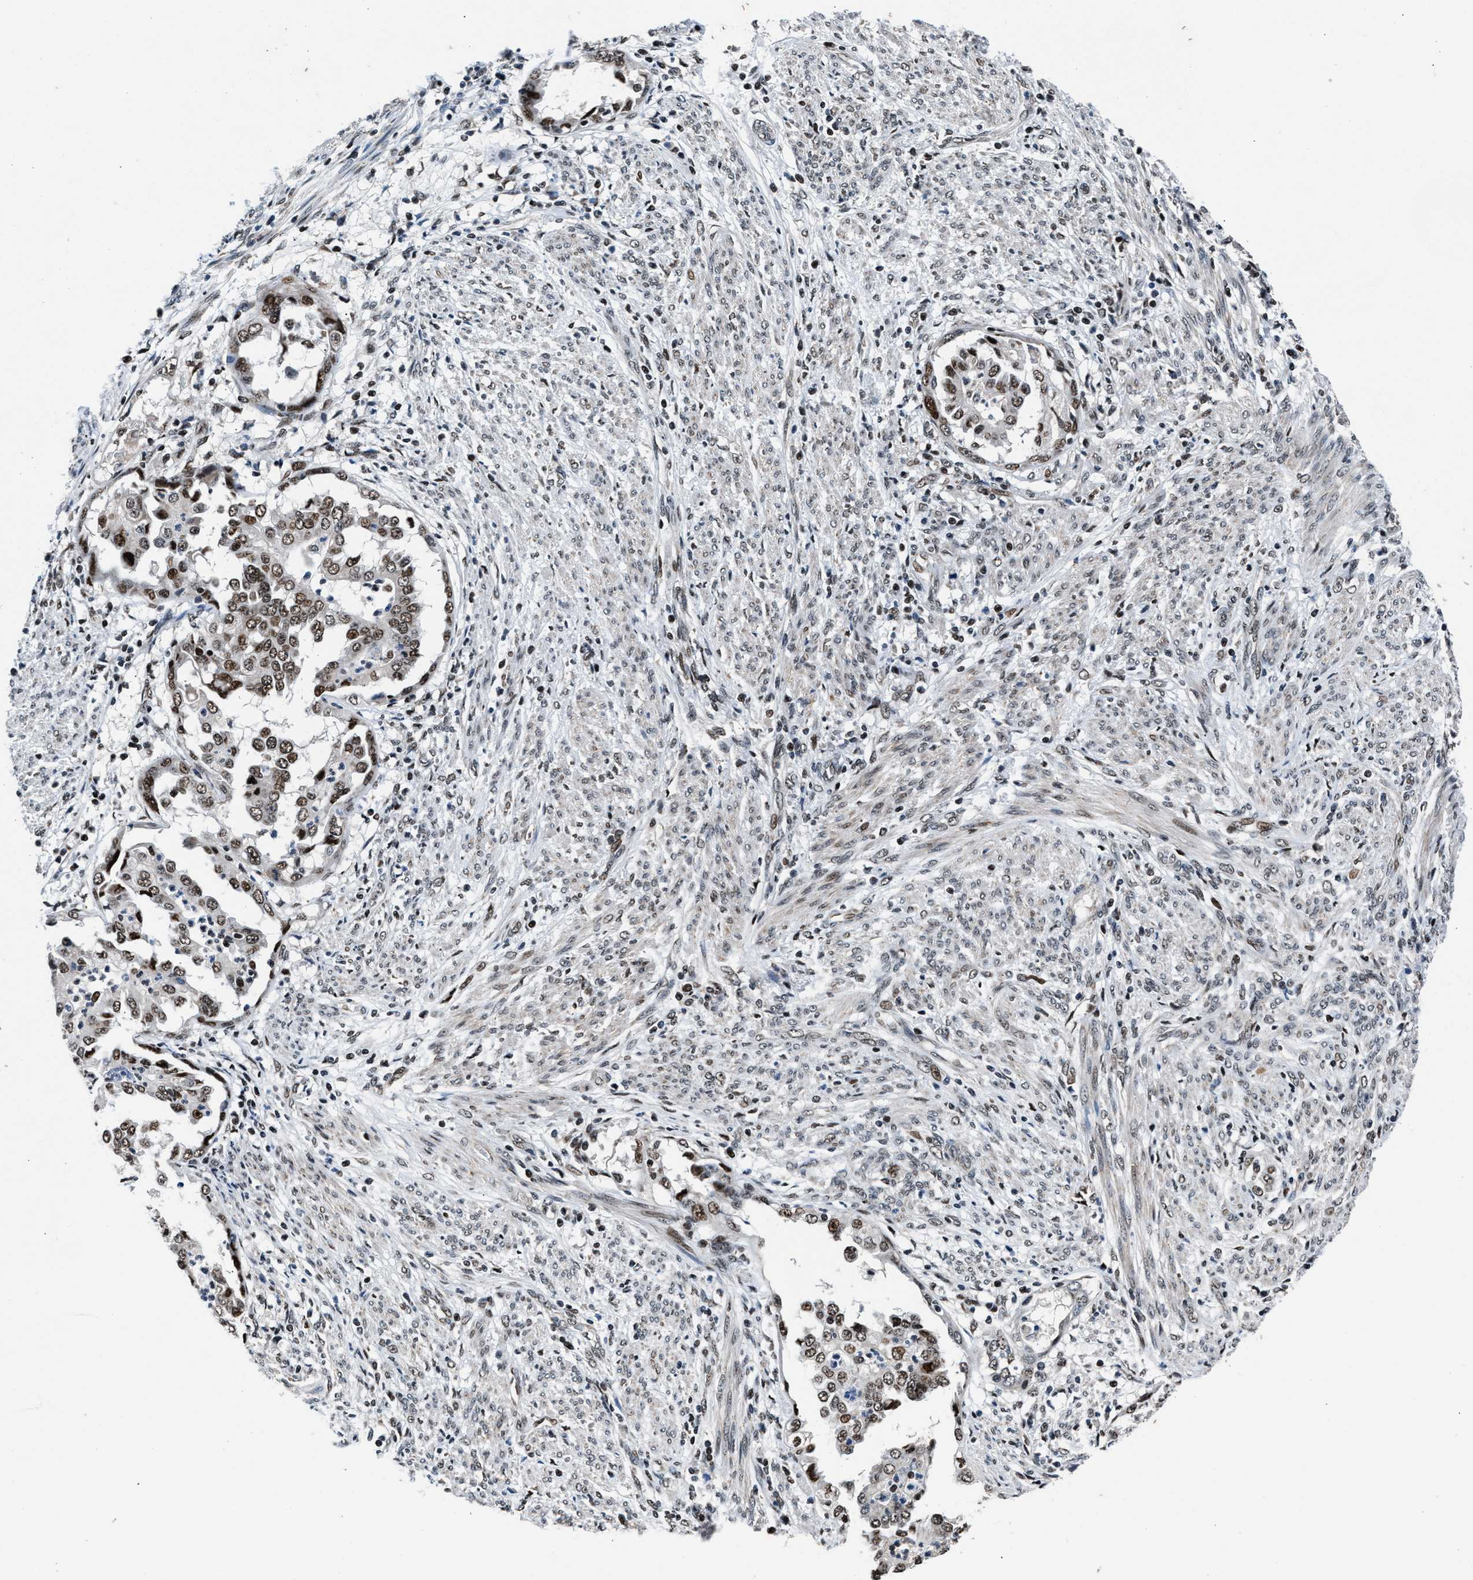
{"staining": {"intensity": "moderate", "quantity": "25%-75%", "location": "cytoplasmic/membranous,nuclear"}, "tissue": "endometrial cancer", "cell_type": "Tumor cells", "image_type": "cancer", "snomed": [{"axis": "morphology", "description": "Adenocarcinoma, NOS"}, {"axis": "topography", "description": "Endometrium"}], "caption": "Tumor cells exhibit medium levels of moderate cytoplasmic/membranous and nuclear positivity in approximately 25%-75% of cells in human endometrial adenocarcinoma. (Stains: DAB (3,3'-diaminobenzidine) in brown, nuclei in blue, Microscopy: brightfield microscopy at high magnification).", "gene": "PRRC2B", "patient": {"sex": "female", "age": 85}}